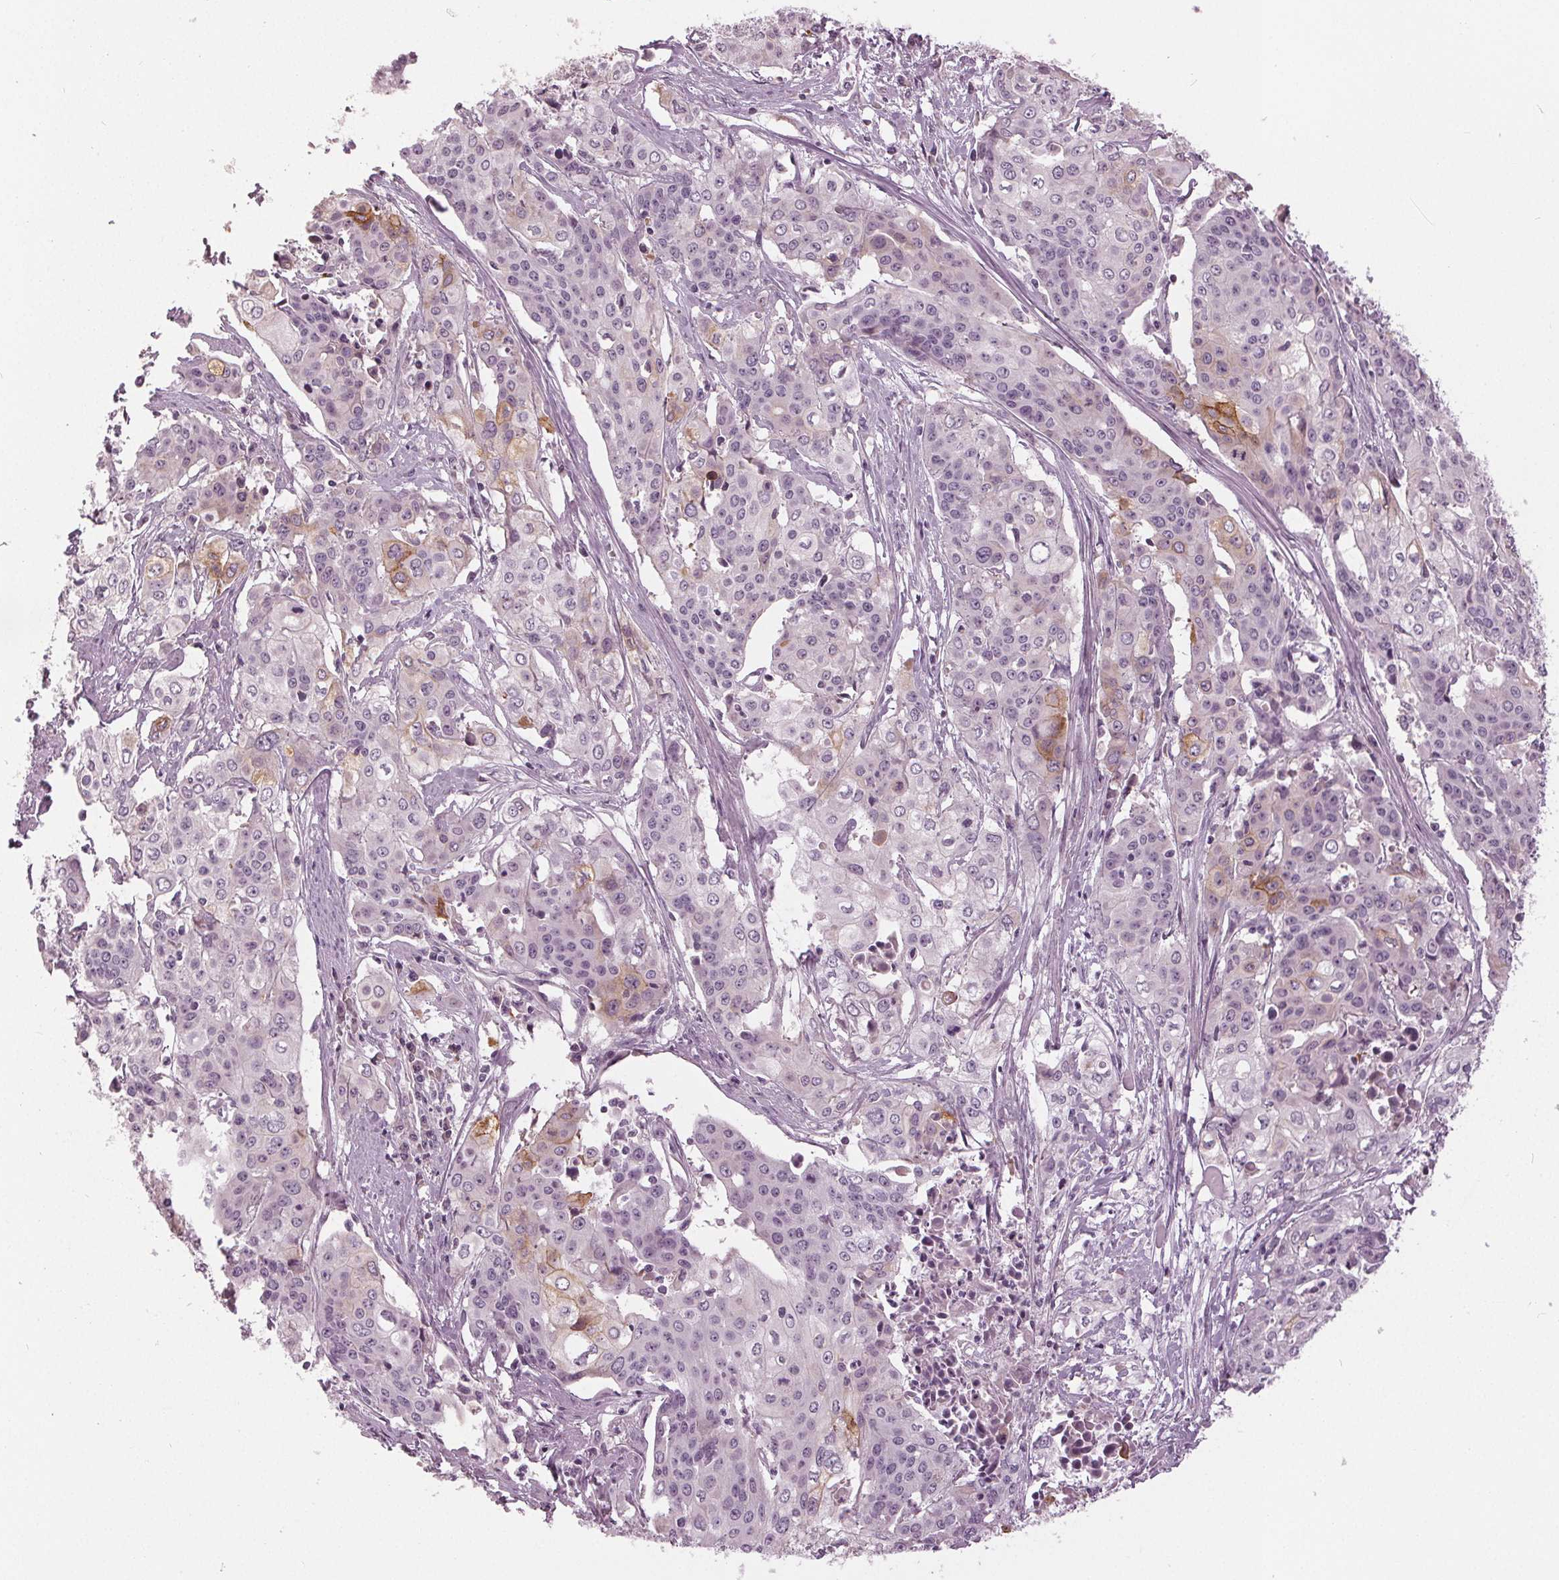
{"staining": {"intensity": "strong", "quantity": "<25%", "location": "cytoplasmic/membranous"}, "tissue": "cervical cancer", "cell_type": "Tumor cells", "image_type": "cancer", "snomed": [{"axis": "morphology", "description": "Squamous cell carcinoma, NOS"}, {"axis": "topography", "description": "Cervix"}], "caption": "Approximately <25% of tumor cells in human cervical cancer (squamous cell carcinoma) display strong cytoplasmic/membranous protein expression as visualized by brown immunohistochemical staining.", "gene": "KLK13", "patient": {"sex": "female", "age": 39}}